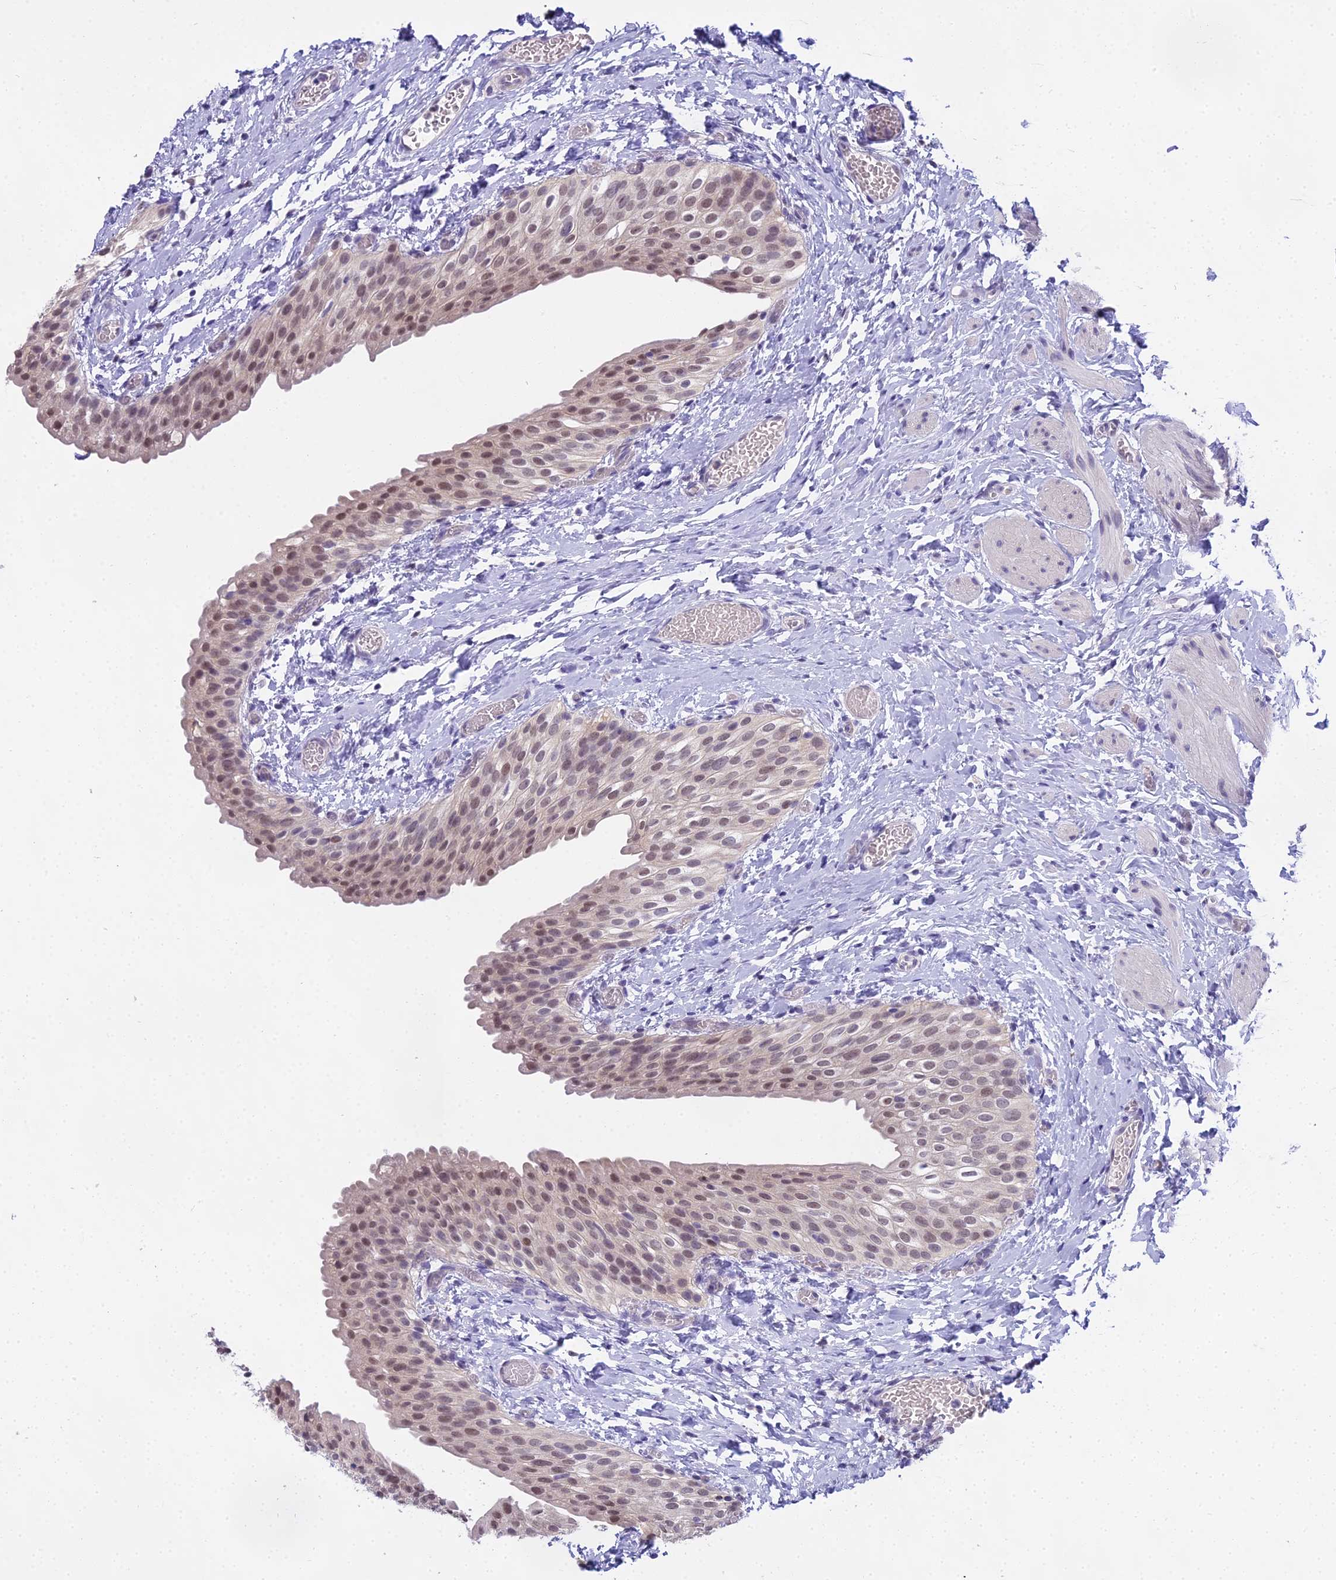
{"staining": {"intensity": "moderate", "quantity": ">75%", "location": "nuclear"}, "tissue": "urinary bladder", "cell_type": "Urothelial cells", "image_type": "normal", "snomed": [{"axis": "morphology", "description": "Normal tissue, NOS"}, {"axis": "topography", "description": "Urinary bladder"}], "caption": "Urothelial cells show moderate nuclear positivity in about >75% of cells in normal urinary bladder.", "gene": "MAT2A", "patient": {"sex": "male", "age": 1}}